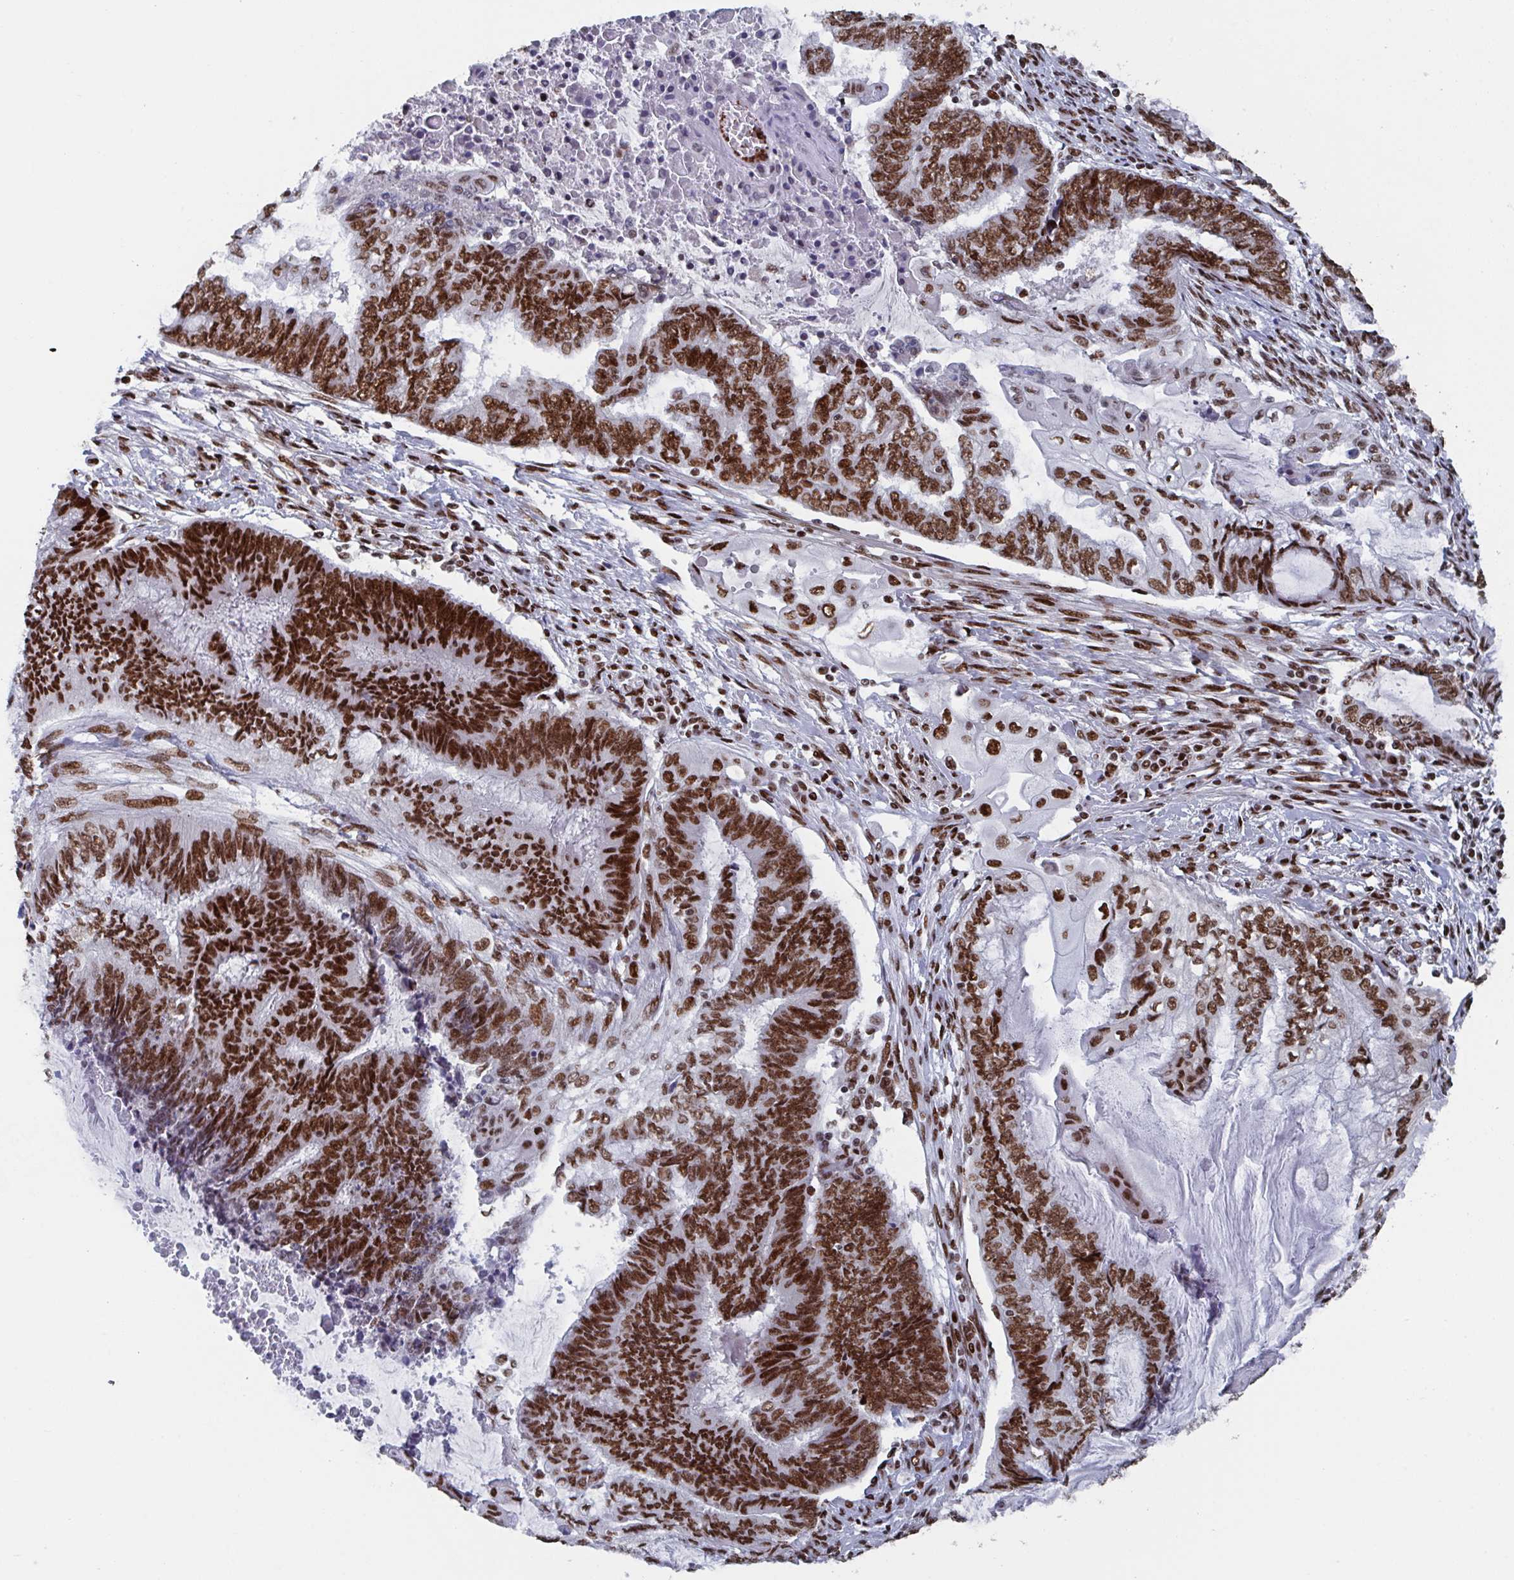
{"staining": {"intensity": "strong", "quantity": ">75%", "location": "nuclear"}, "tissue": "endometrial cancer", "cell_type": "Tumor cells", "image_type": "cancer", "snomed": [{"axis": "morphology", "description": "Adenocarcinoma, NOS"}, {"axis": "topography", "description": "Uterus"}, {"axis": "topography", "description": "Endometrium"}], "caption": "Immunohistochemistry histopathology image of neoplastic tissue: endometrial adenocarcinoma stained using IHC reveals high levels of strong protein expression localized specifically in the nuclear of tumor cells, appearing as a nuclear brown color.", "gene": "ZNF607", "patient": {"sex": "female", "age": 70}}